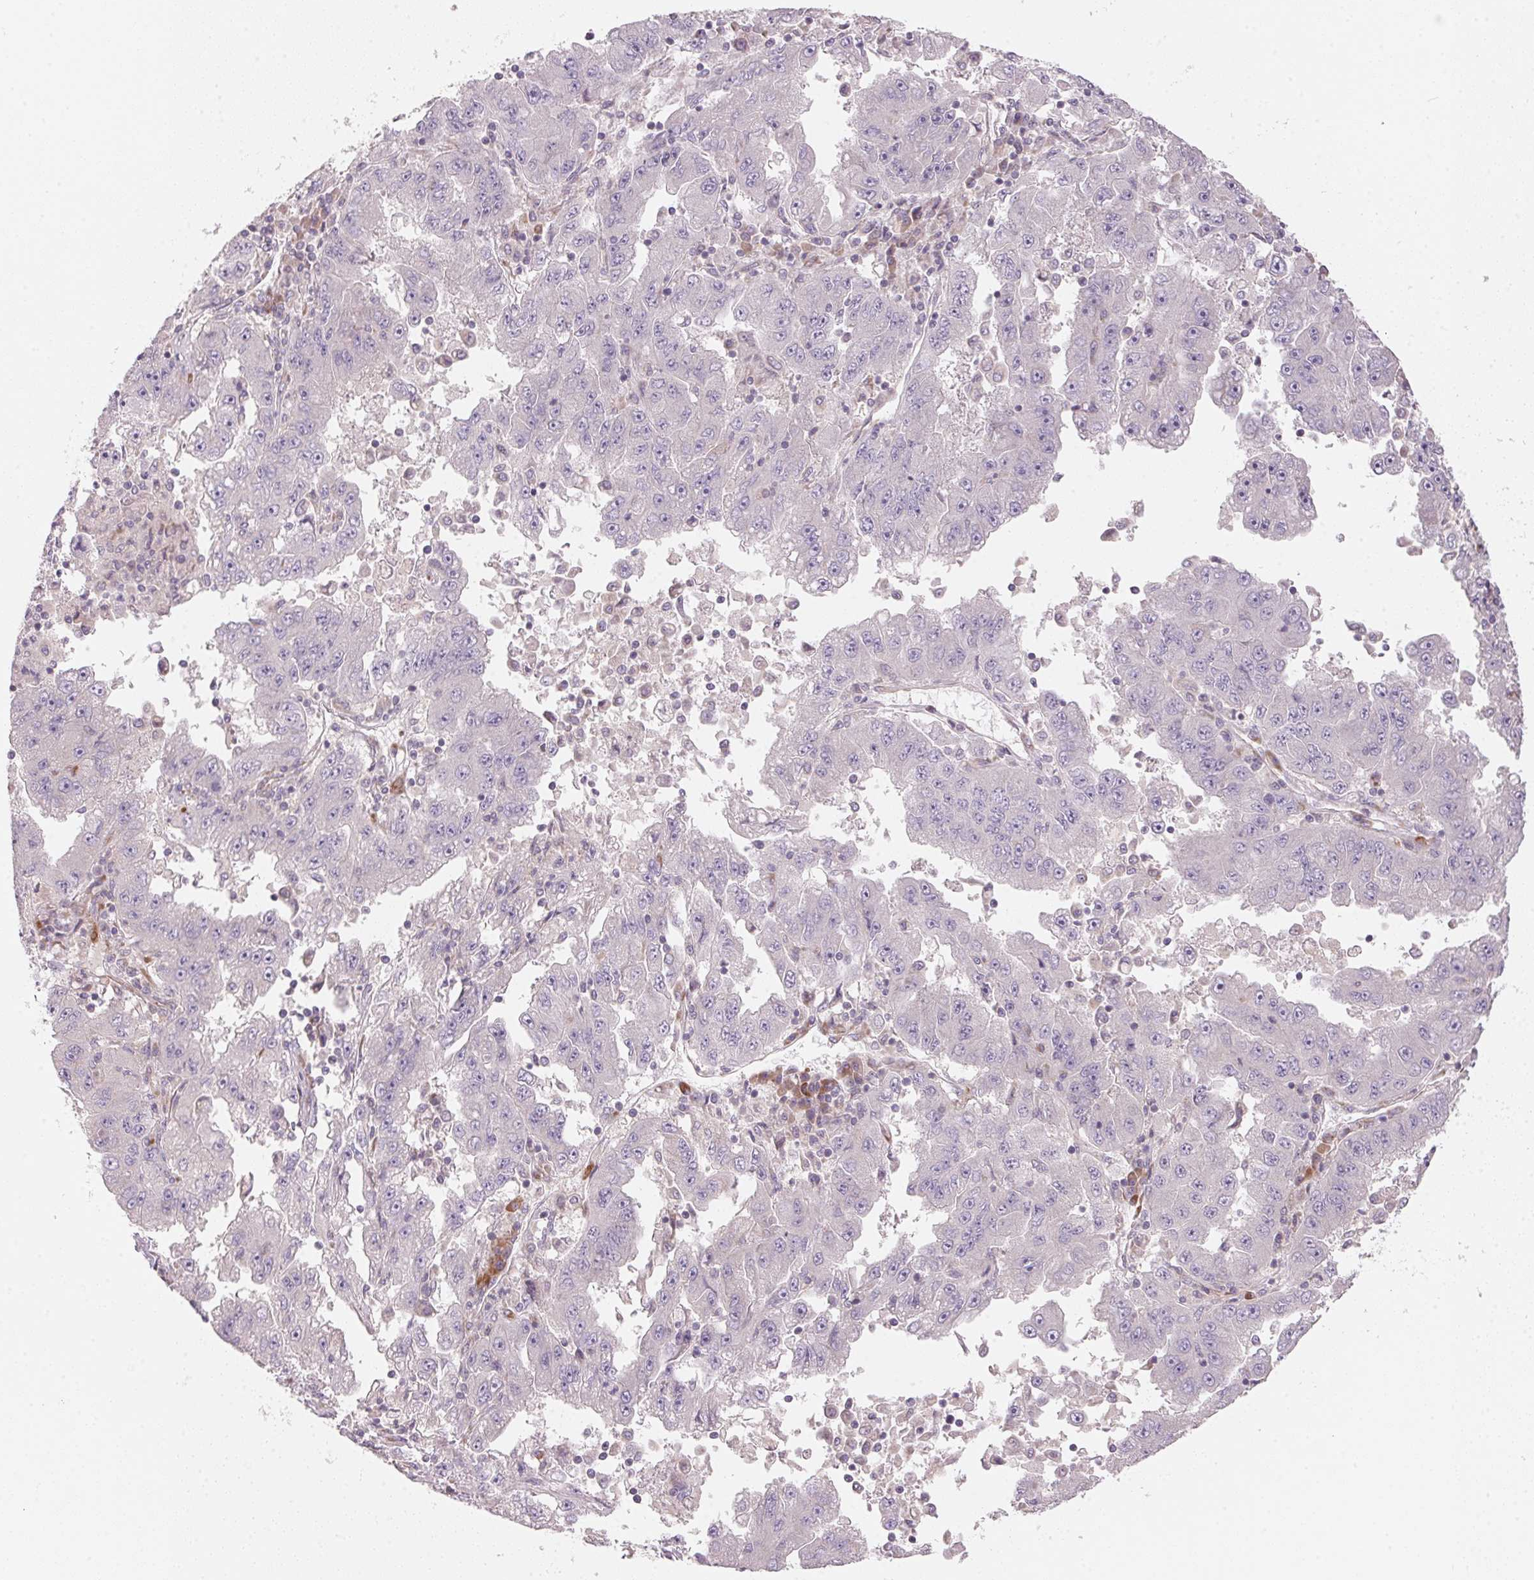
{"staining": {"intensity": "negative", "quantity": "none", "location": "none"}, "tissue": "lung cancer", "cell_type": "Tumor cells", "image_type": "cancer", "snomed": [{"axis": "morphology", "description": "Adenocarcinoma, NOS"}, {"axis": "morphology", "description": "Adenocarcinoma primary or metastatic"}, {"axis": "topography", "description": "Lung"}], "caption": "An immunohistochemistry histopathology image of adenocarcinoma (lung) is shown. There is no staining in tumor cells of adenocarcinoma (lung).", "gene": "BLOC1S2", "patient": {"sex": "male", "age": 74}}